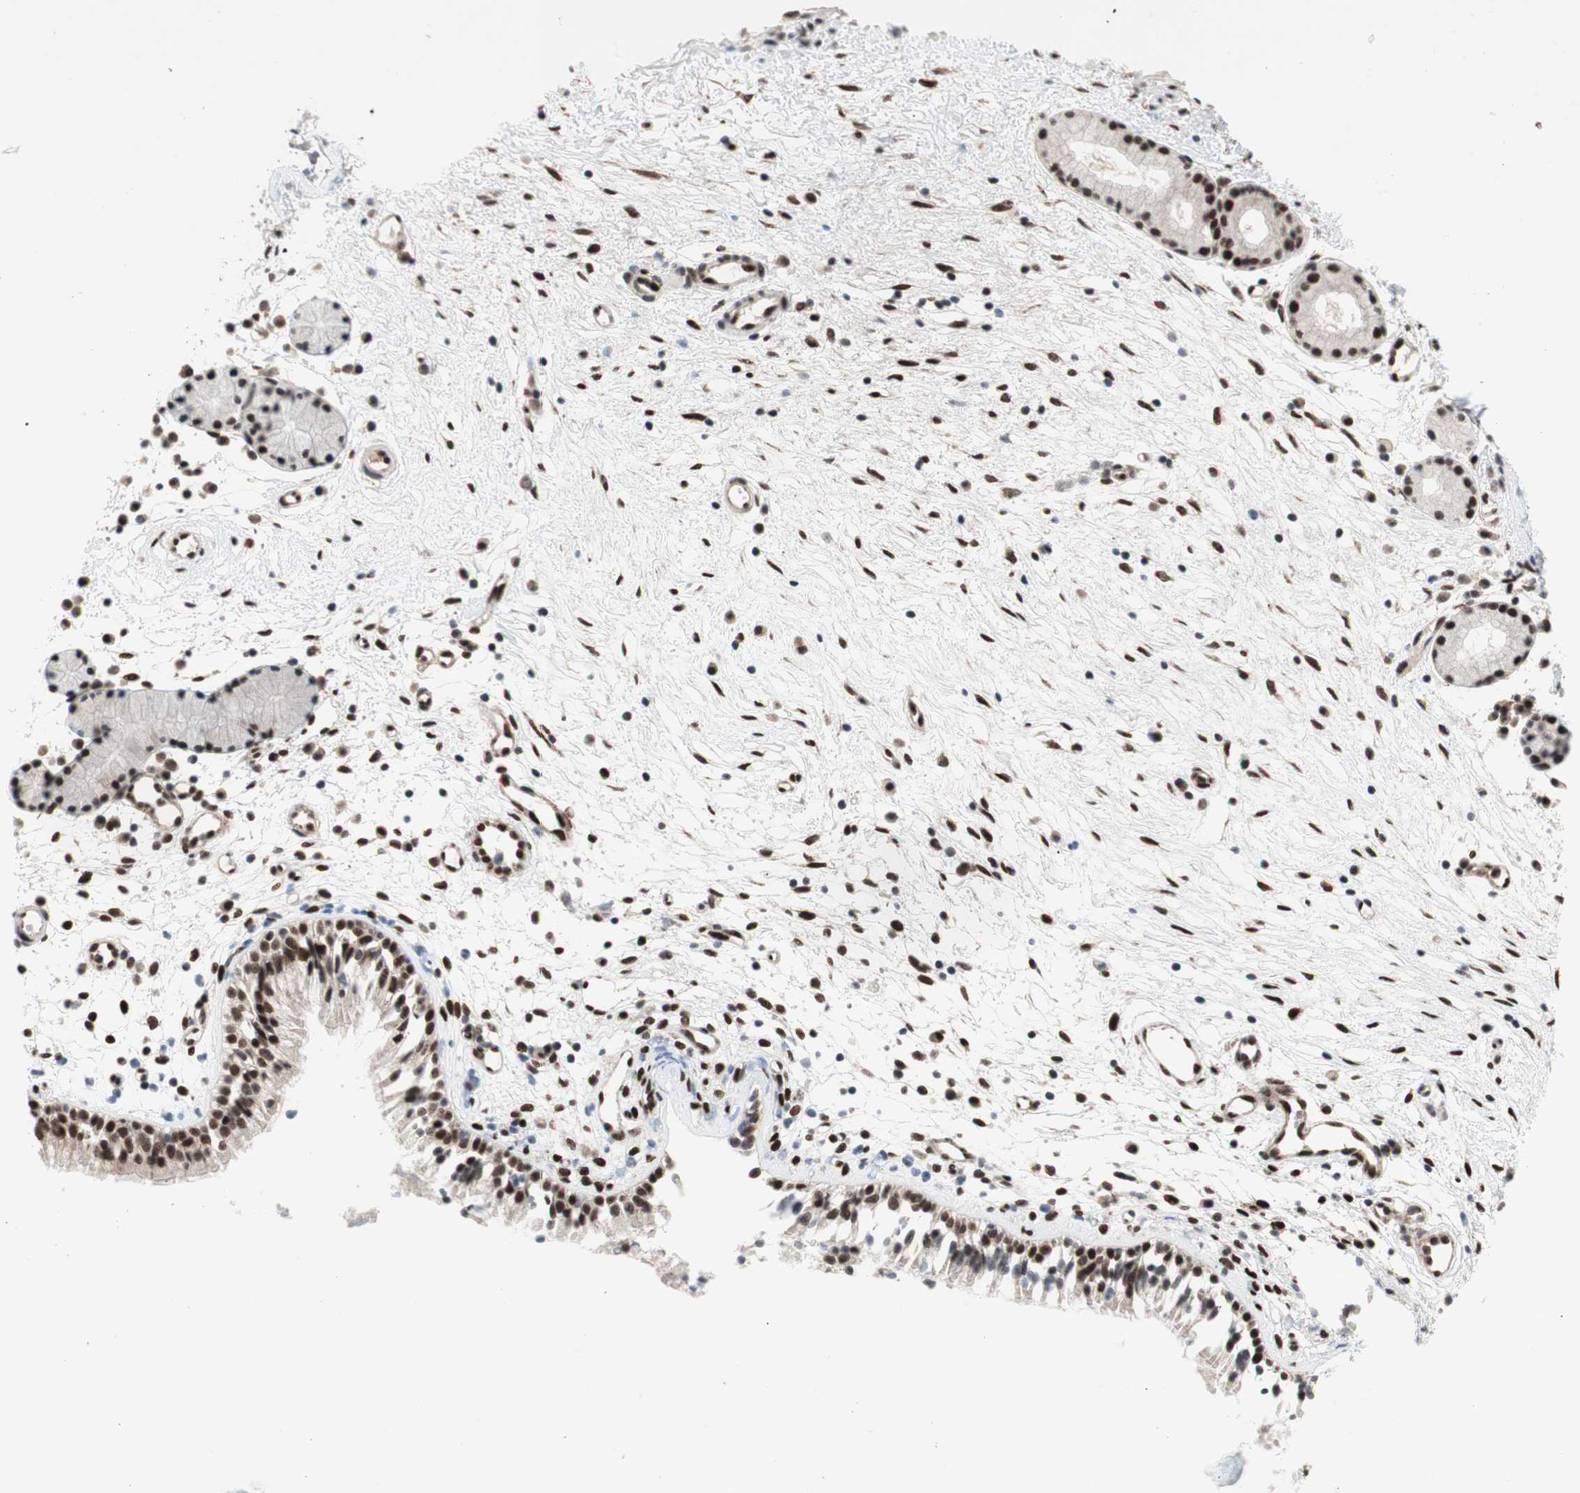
{"staining": {"intensity": "strong", "quantity": ">75%", "location": "nuclear"}, "tissue": "nasopharynx", "cell_type": "Respiratory epithelial cells", "image_type": "normal", "snomed": [{"axis": "morphology", "description": "Normal tissue, NOS"}, {"axis": "topography", "description": "Nasopharynx"}], "caption": "This photomicrograph displays normal nasopharynx stained with immunohistochemistry (IHC) to label a protein in brown. The nuclear of respiratory epithelial cells show strong positivity for the protein. Nuclei are counter-stained blue.", "gene": "TCF12", "patient": {"sex": "male", "age": 21}}